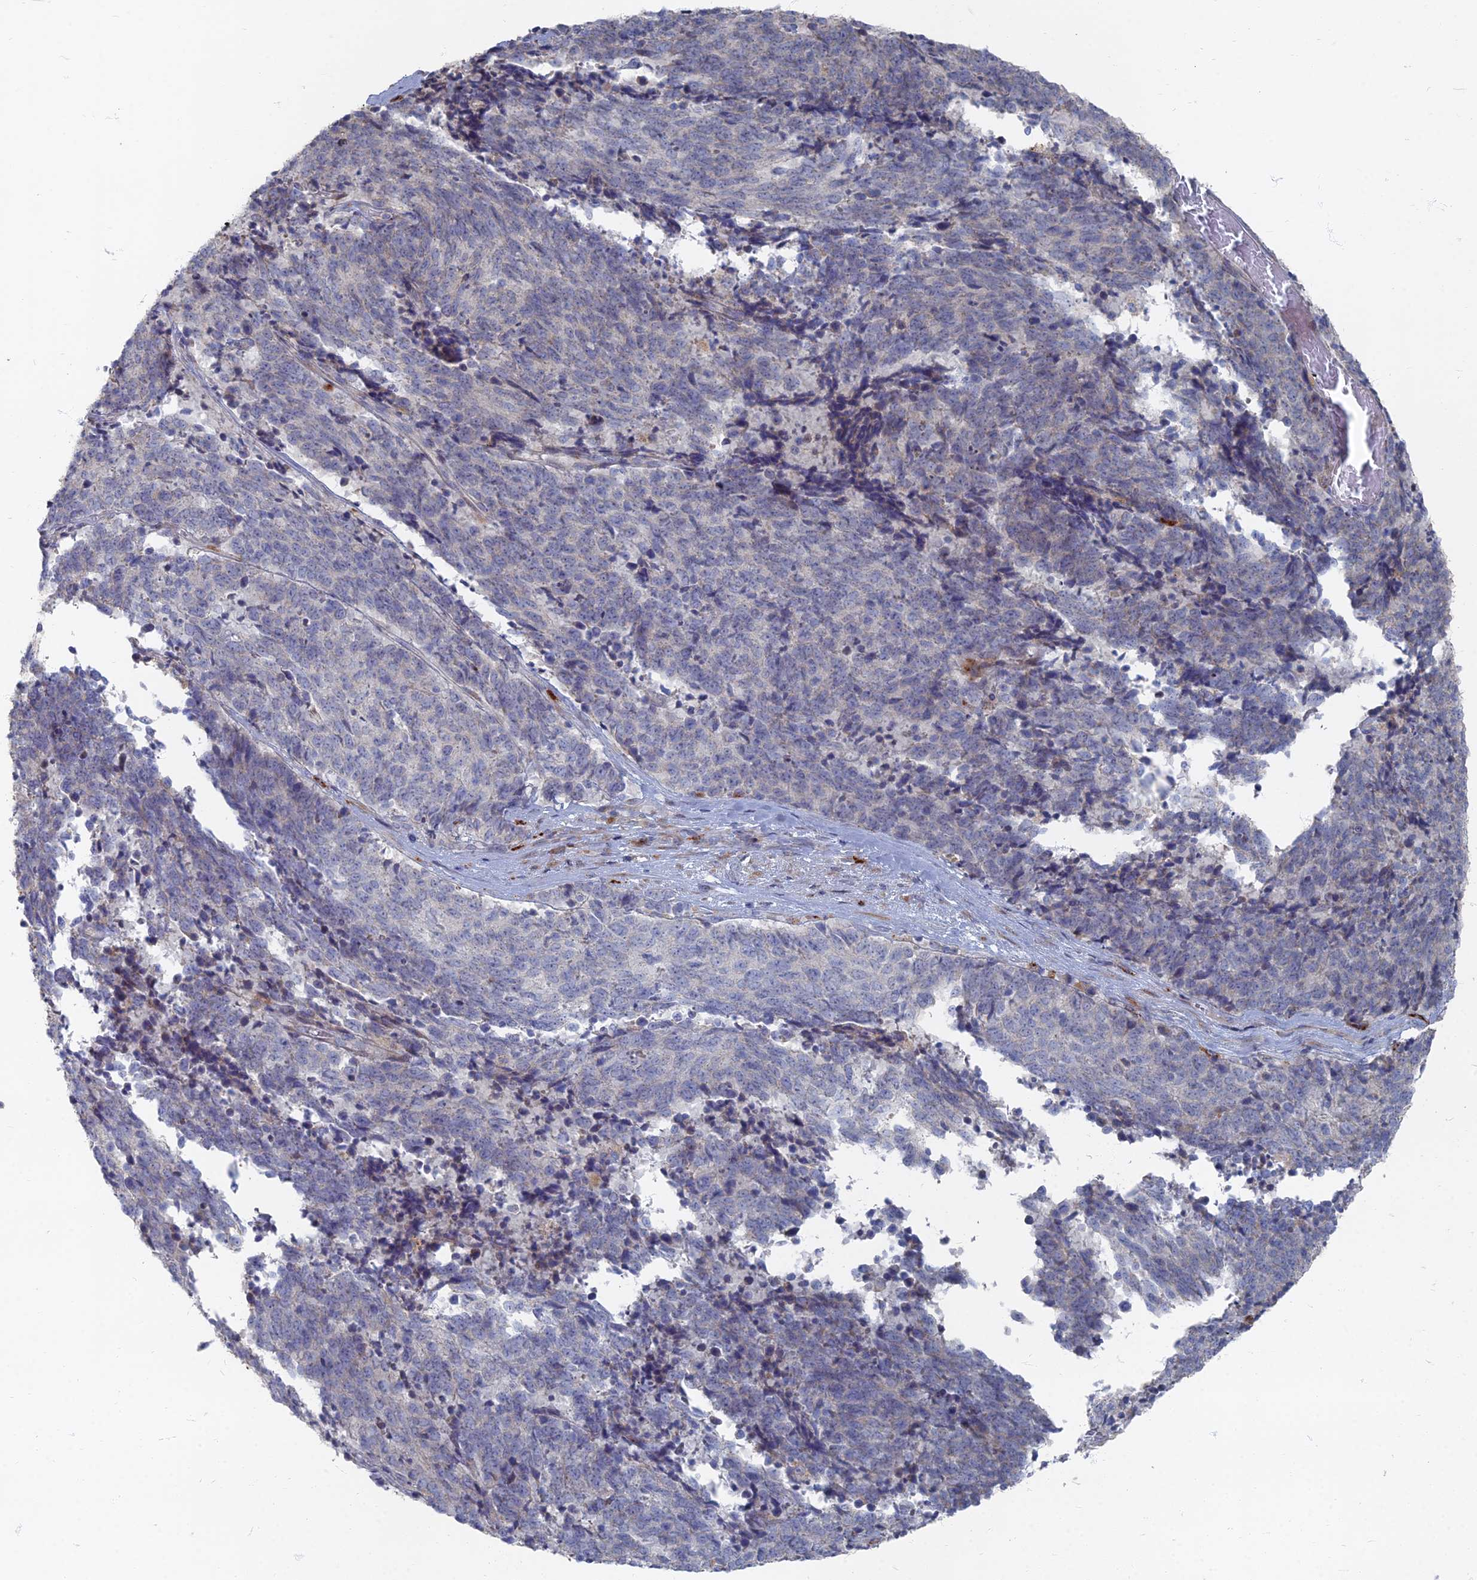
{"staining": {"intensity": "weak", "quantity": "<25%", "location": "cytoplasmic/membranous"}, "tissue": "cervical cancer", "cell_type": "Tumor cells", "image_type": "cancer", "snomed": [{"axis": "morphology", "description": "Squamous cell carcinoma, NOS"}, {"axis": "topography", "description": "Cervix"}], "caption": "Cervical cancer (squamous cell carcinoma) stained for a protein using immunohistochemistry (IHC) reveals no expression tumor cells.", "gene": "TMEM128", "patient": {"sex": "female", "age": 29}}